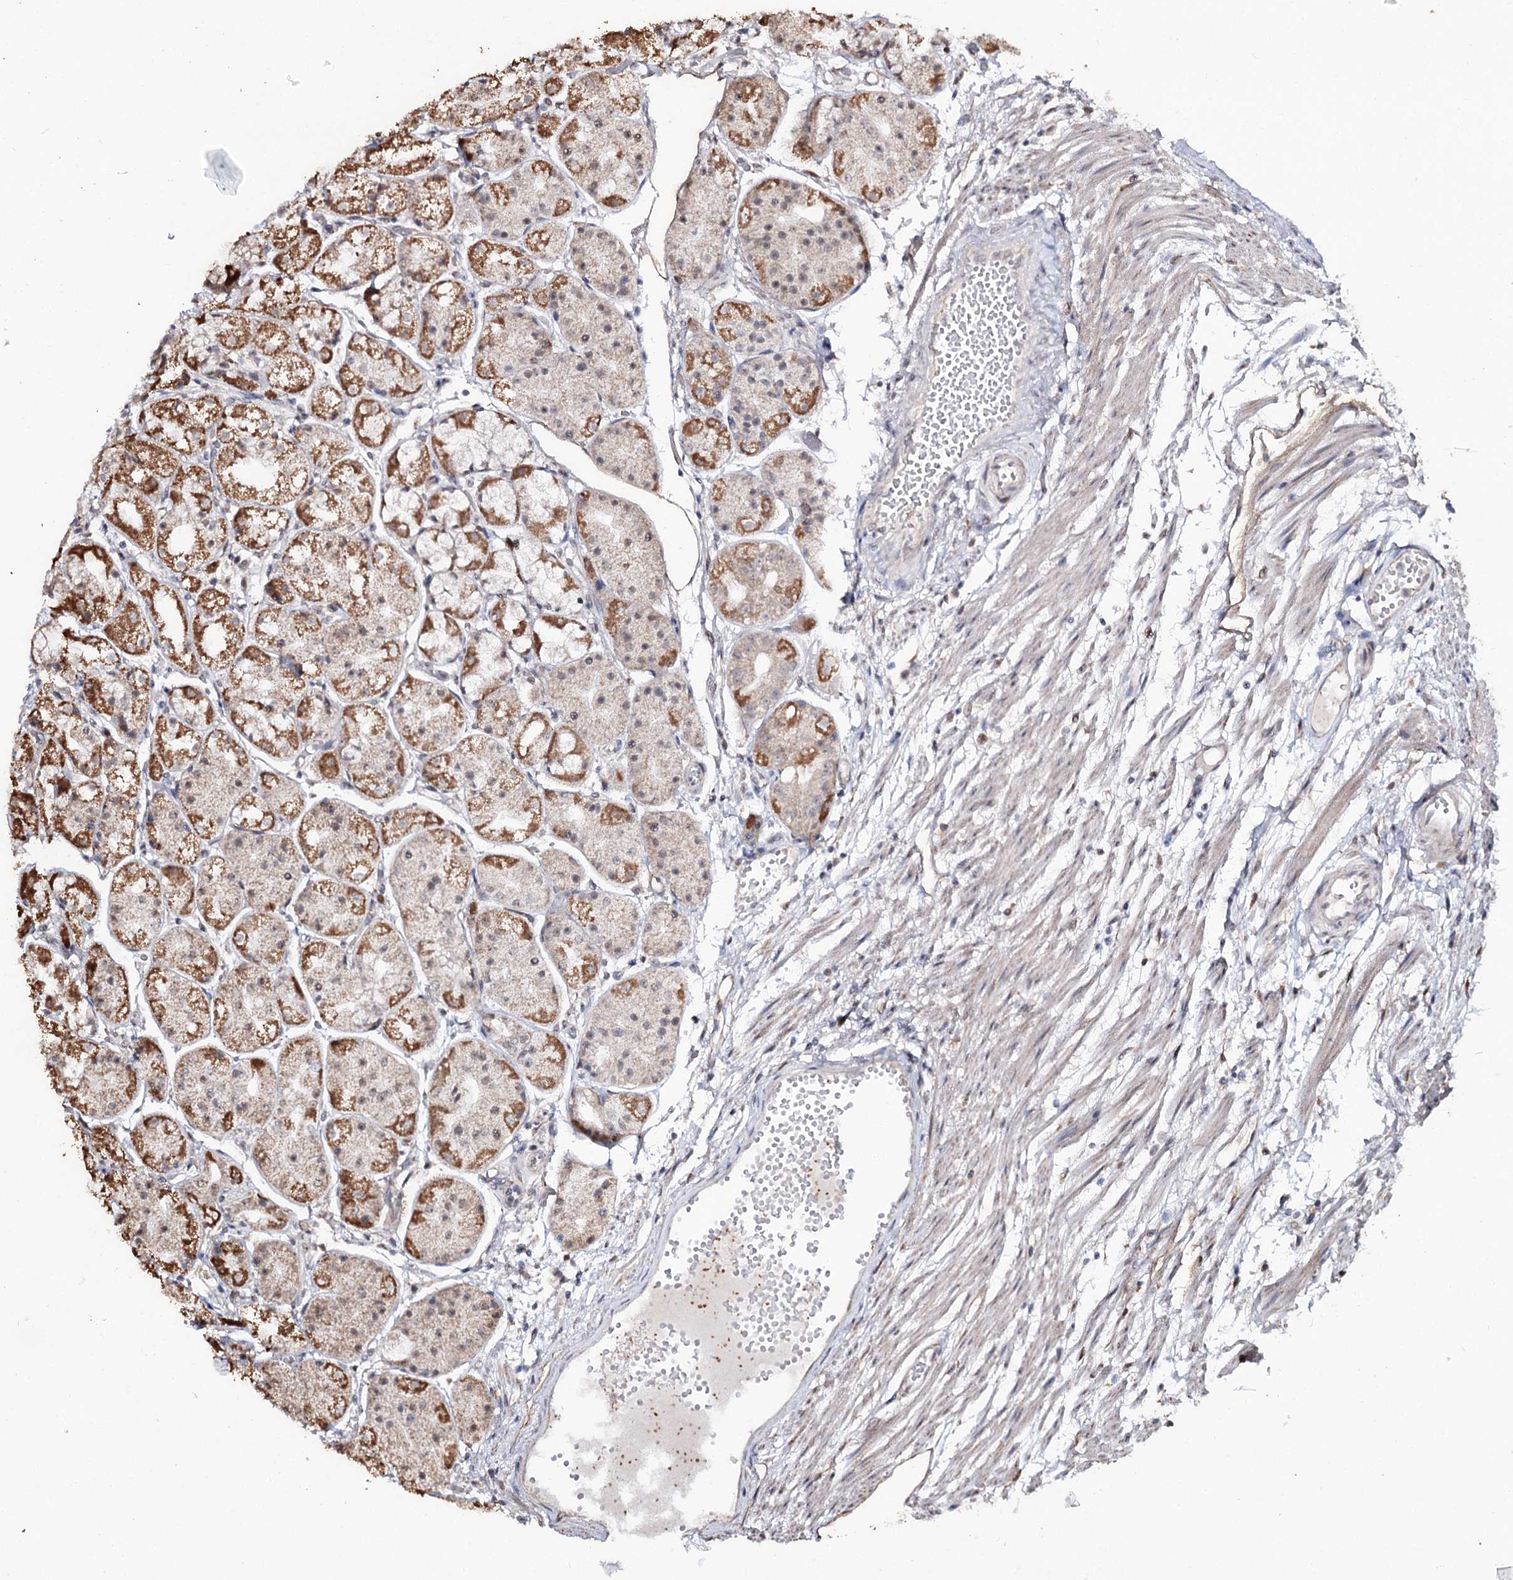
{"staining": {"intensity": "moderate", "quantity": "25%-75%", "location": "cytoplasmic/membranous"}, "tissue": "stomach", "cell_type": "Glandular cells", "image_type": "normal", "snomed": [{"axis": "morphology", "description": "Normal tissue, NOS"}, {"axis": "topography", "description": "Stomach, upper"}], "caption": "Stomach stained with a brown dye demonstrates moderate cytoplasmic/membranous positive staining in about 25%-75% of glandular cells.", "gene": "RUFY4", "patient": {"sex": "male", "age": 72}}